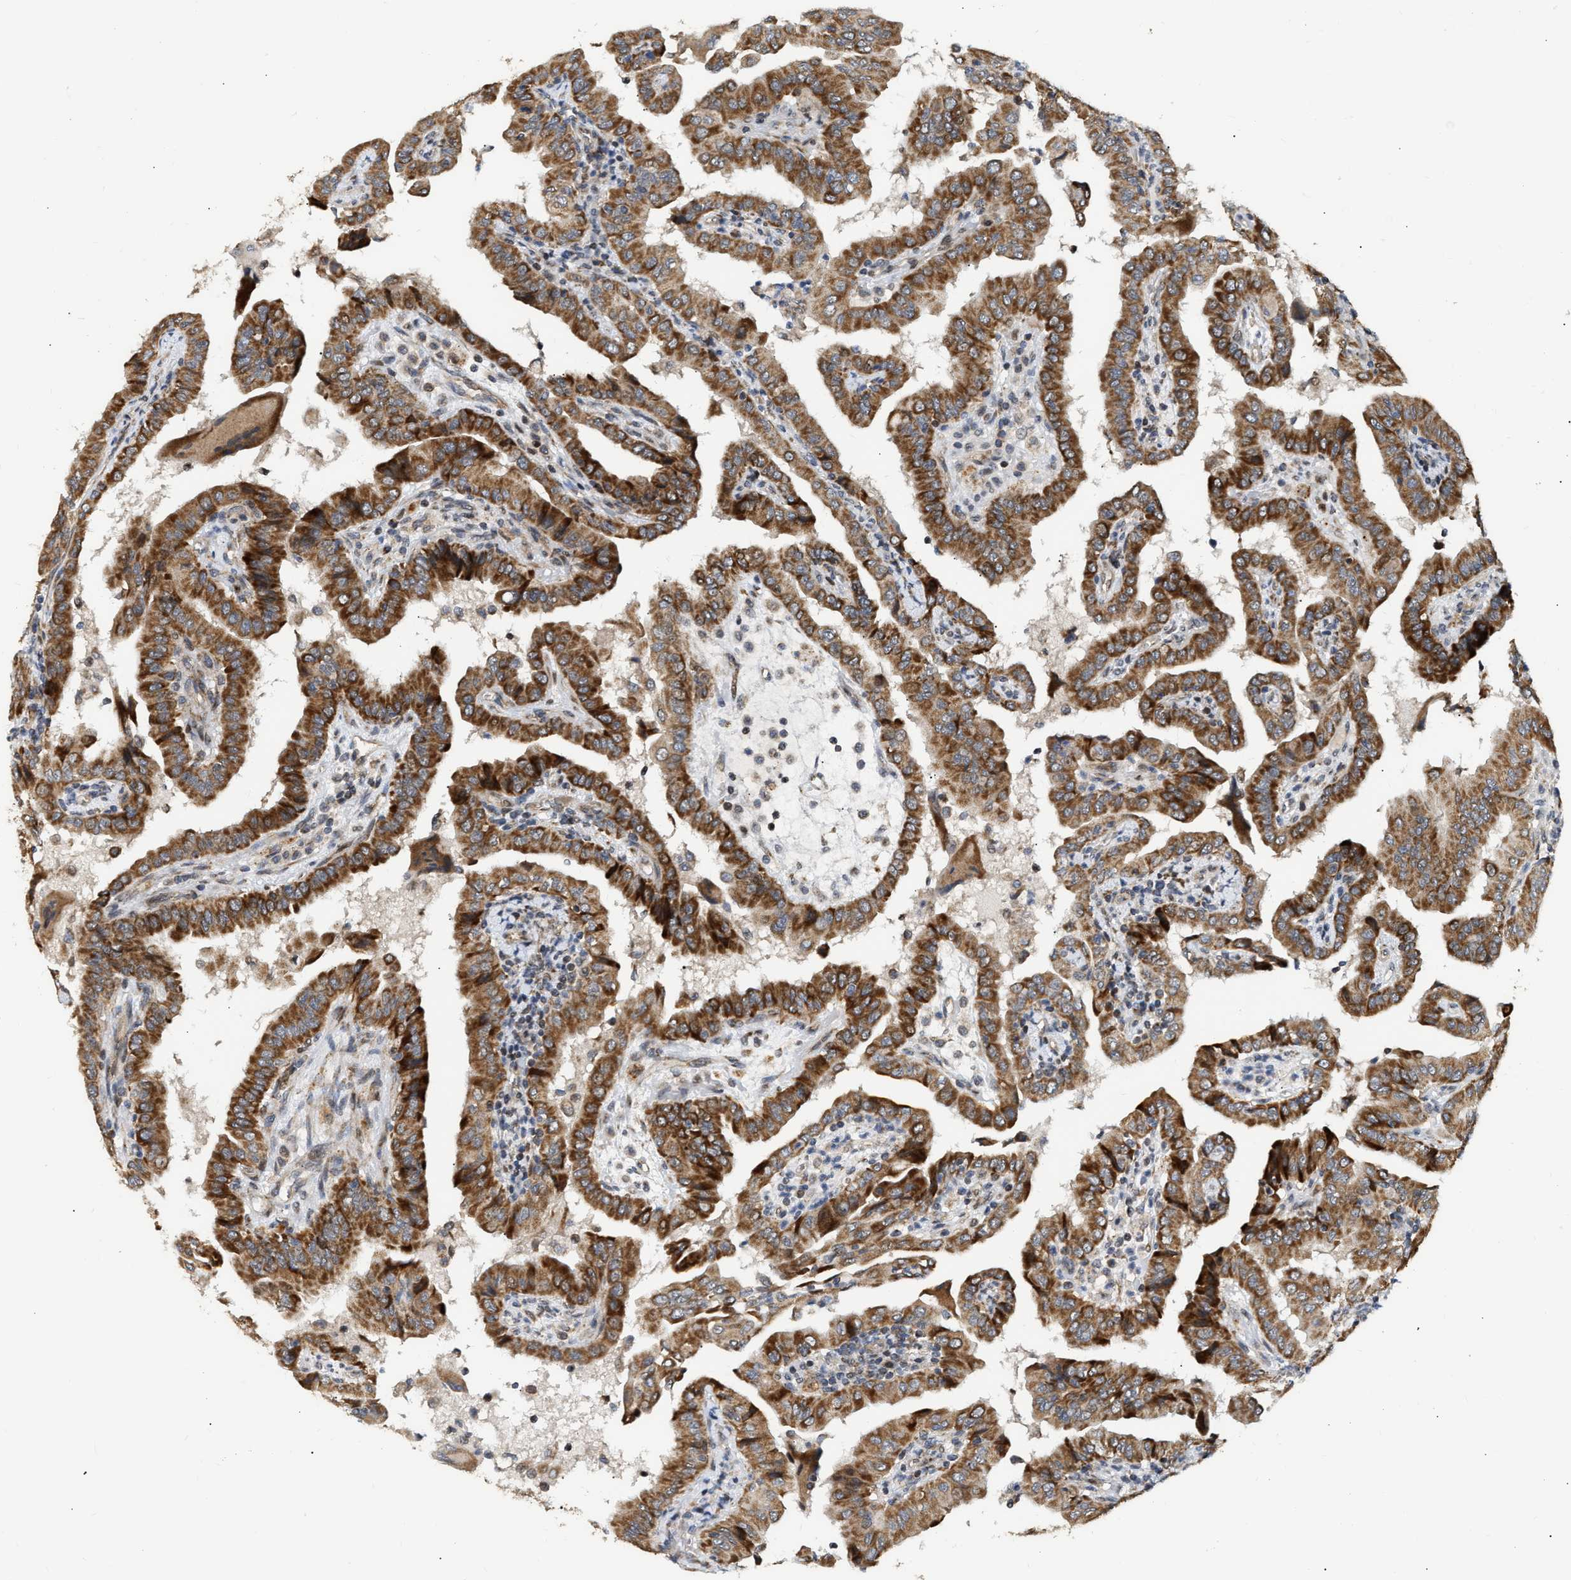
{"staining": {"intensity": "strong", "quantity": ">75%", "location": "cytoplasmic/membranous"}, "tissue": "thyroid cancer", "cell_type": "Tumor cells", "image_type": "cancer", "snomed": [{"axis": "morphology", "description": "Papillary adenocarcinoma, NOS"}, {"axis": "topography", "description": "Thyroid gland"}], "caption": "An IHC micrograph of neoplastic tissue is shown. Protein staining in brown highlights strong cytoplasmic/membranous positivity in papillary adenocarcinoma (thyroid) within tumor cells.", "gene": "DEPTOR", "patient": {"sex": "male", "age": 33}}